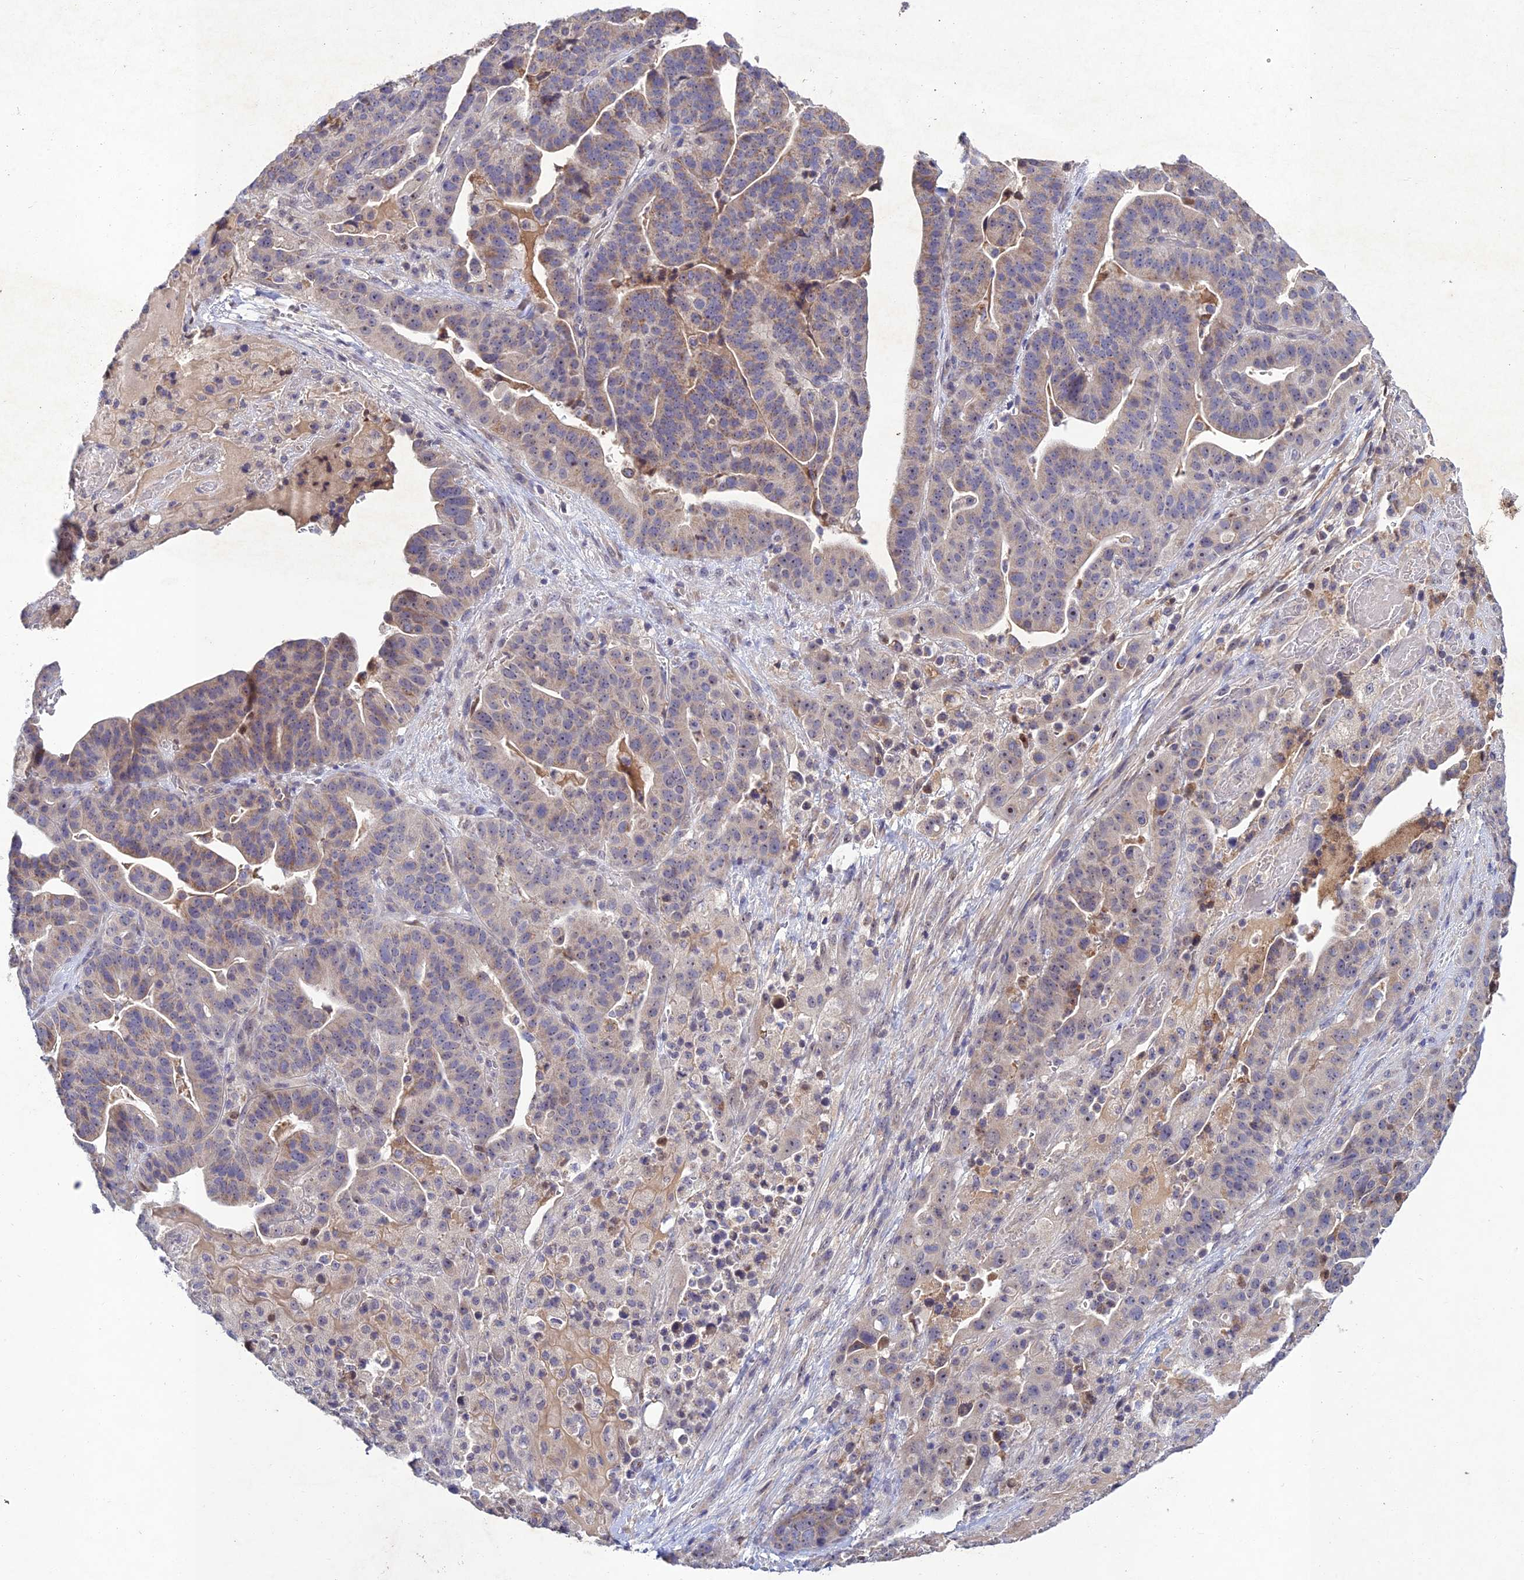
{"staining": {"intensity": "weak", "quantity": "<25%", "location": "cytoplasmic/membranous"}, "tissue": "stomach cancer", "cell_type": "Tumor cells", "image_type": "cancer", "snomed": [{"axis": "morphology", "description": "Adenocarcinoma, NOS"}, {"axis": "topography", "description": "Stomach"}], "caption": "Immunohistochemical staining of human stomach cancer displays no significant staining in tumor cells.", "gene": "CHST5", "patient": {"sex": "male", "age": 48}}